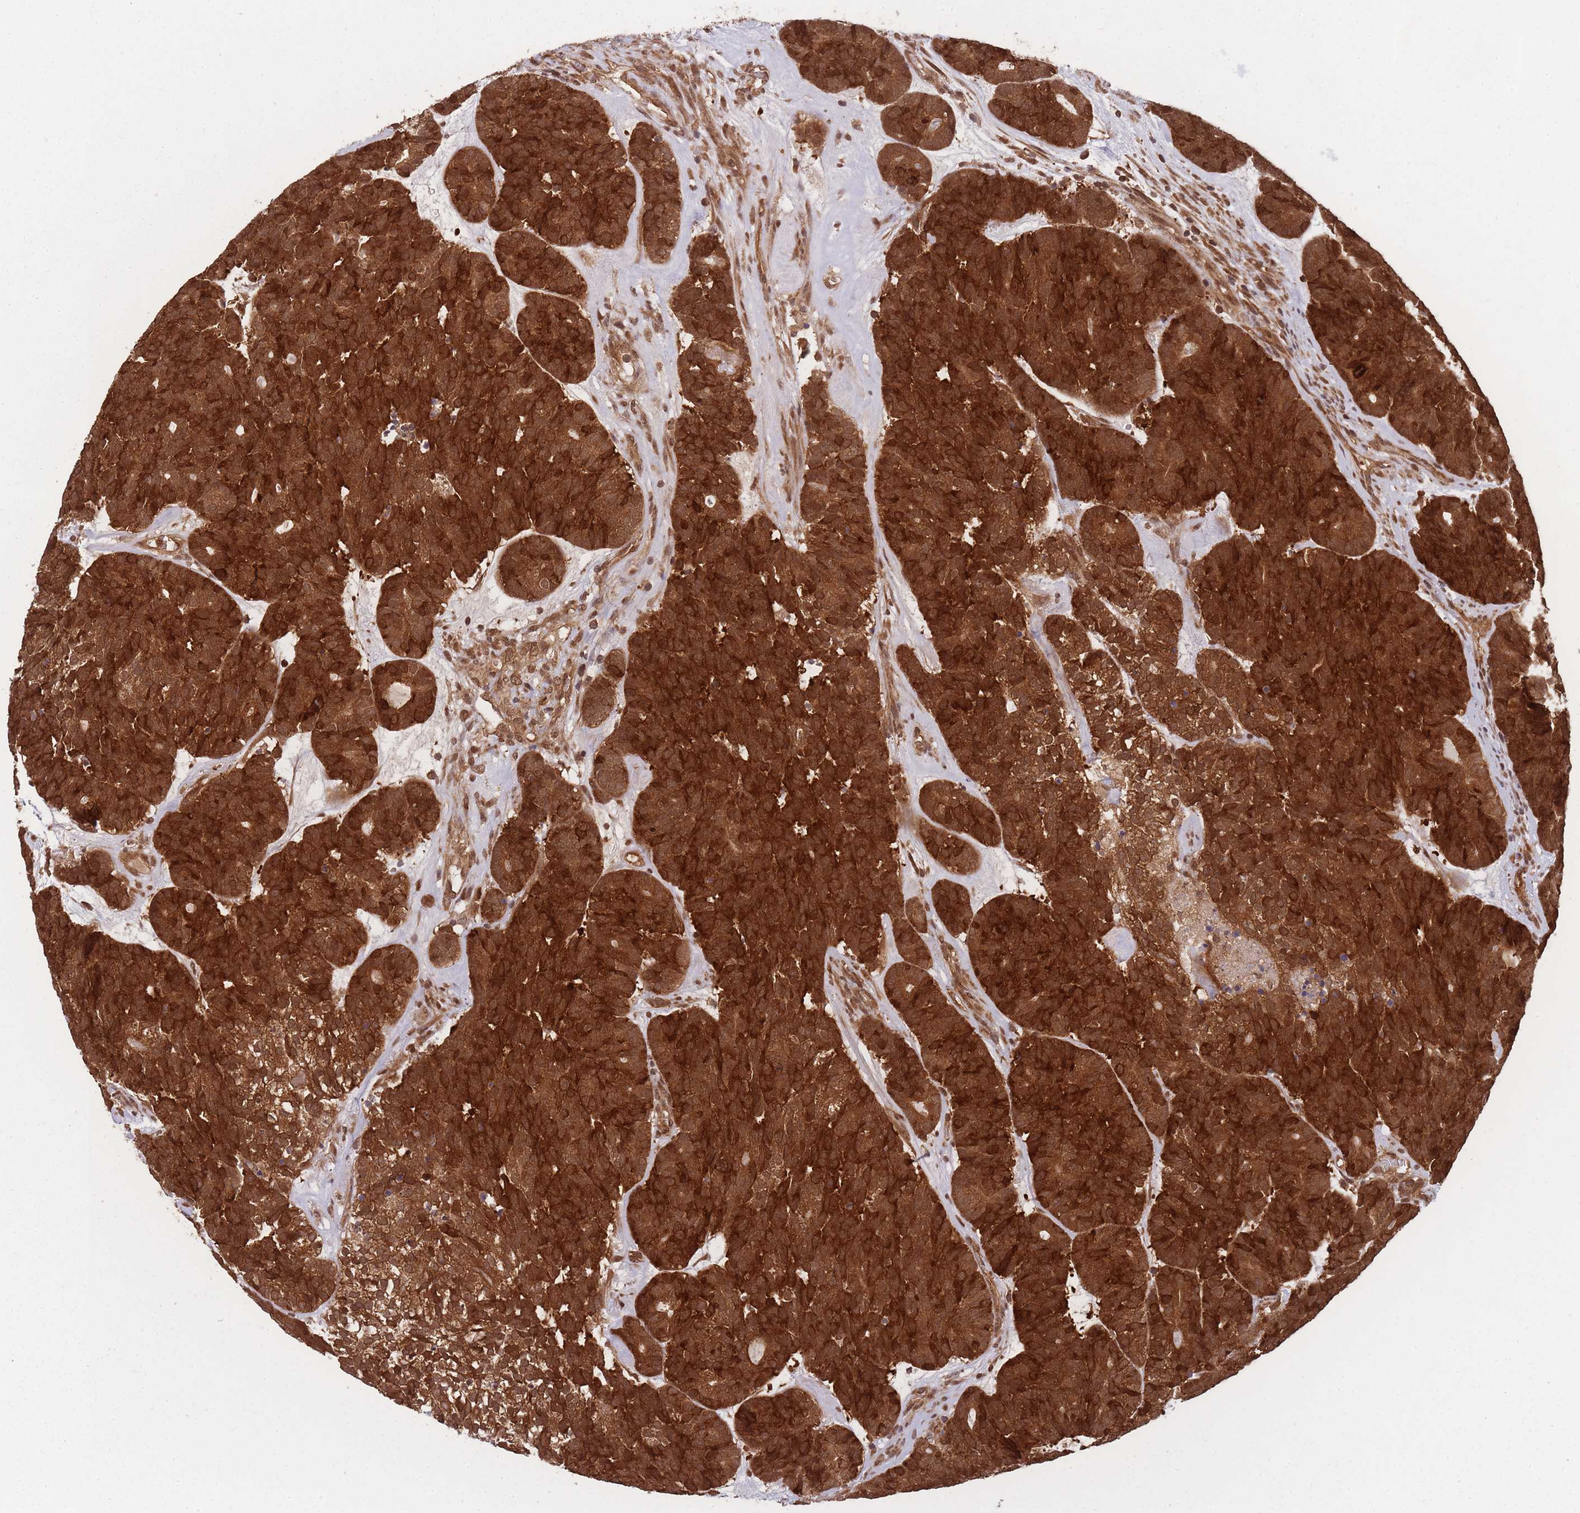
{"staining": {"intensity": "strong", "quantity": ">75%", "location": "cytoplasmic/membranous"}, "tissue": "head and neck cancer", "cell_type": "Tumor cells", "image_type": "cancer", "snomed": [{"axis": "morphology", "description": "Adenocarcinoma, NOS"}, {"axis": "topography", "description": "Head-Neck"}], "caption": "IHC staining of head and neck adenocarcinoma, which reveals high levels of strong cytoplasmic/membranous positivity in about >75% of tumor cells indicating strong cytoplasmic/membranous protein staining. The staining was performed using DAB (brown) for protein detection and nuclei were counterstained in hematoxylin (blue).", "gene": "PPP6R3", "patient": {"sex": "female", "age": 81}}